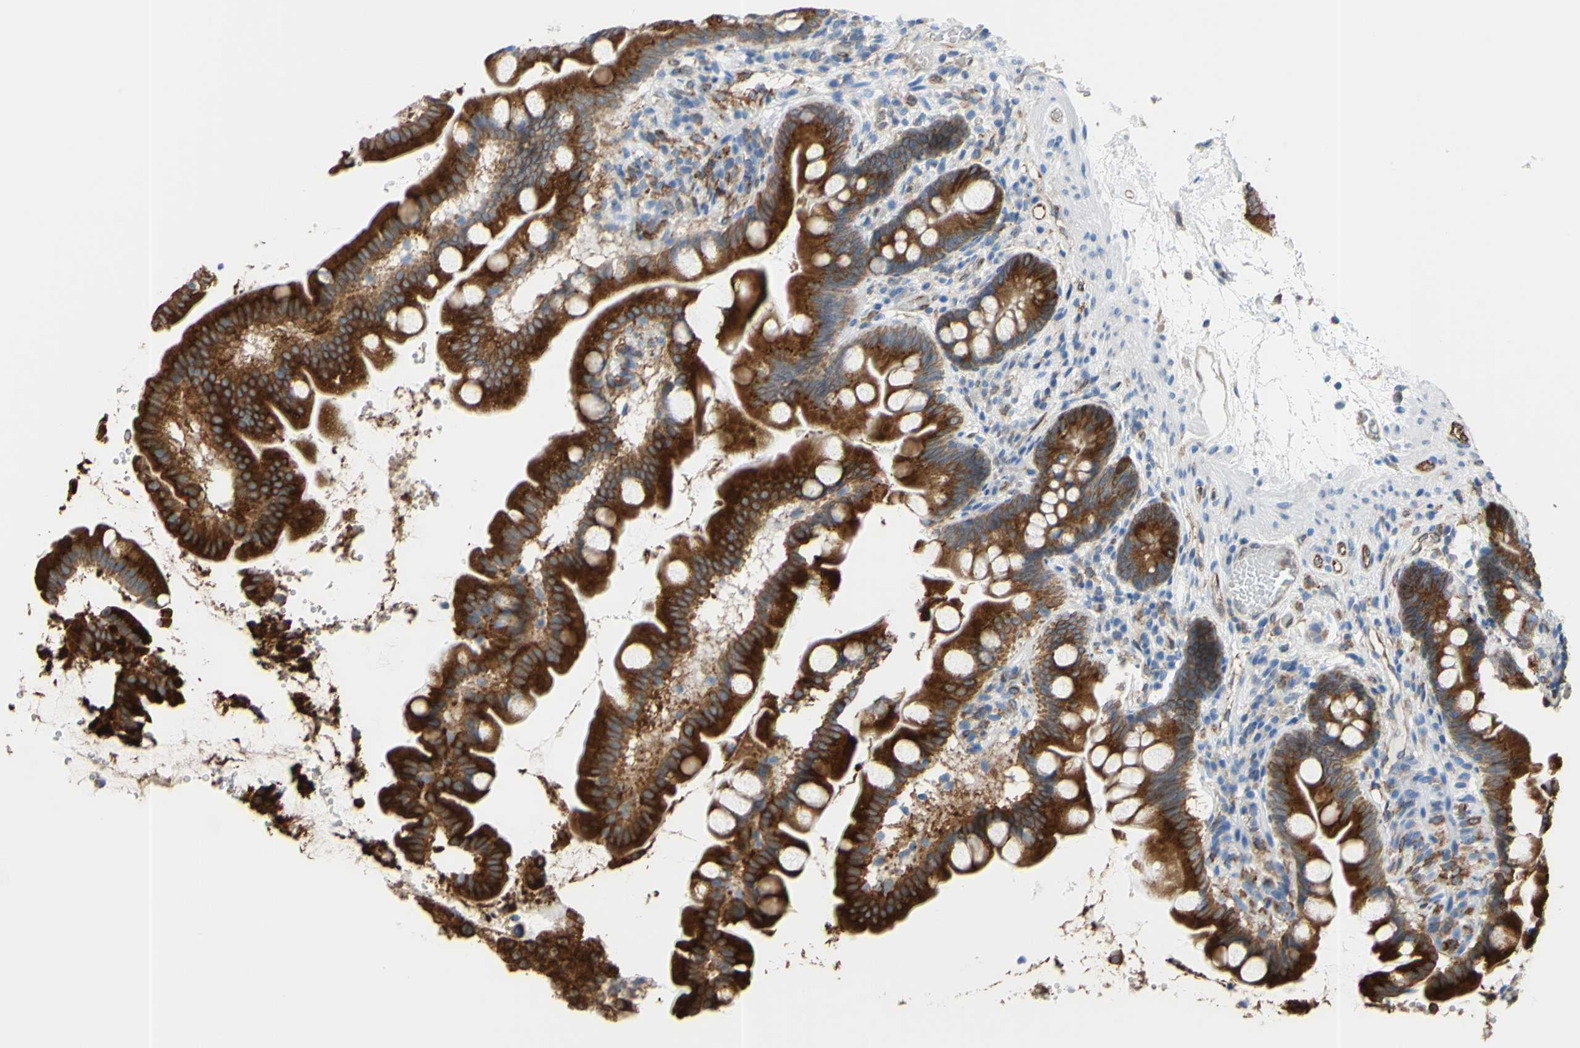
{"staining": {"intensity": "strong", "quantity": ">75%", "location": "cytoplasmic/membranous"}, "tissue": "small intestine", "cell_type": "Glandular cells", "image_type": "normal", "snomed": [{"axis": "morphology", "description": "Normal tissue, NOS"}, {"axis": "topography", "description": "Small intestine"}], "caption": "Human small intestine stained with a brown dye shows strong cytoplasmic/membranous positive staining in approximately >75% of glandular cells.", "gene": "MGST2", "patient": {"sex": "female", "age": 56}}